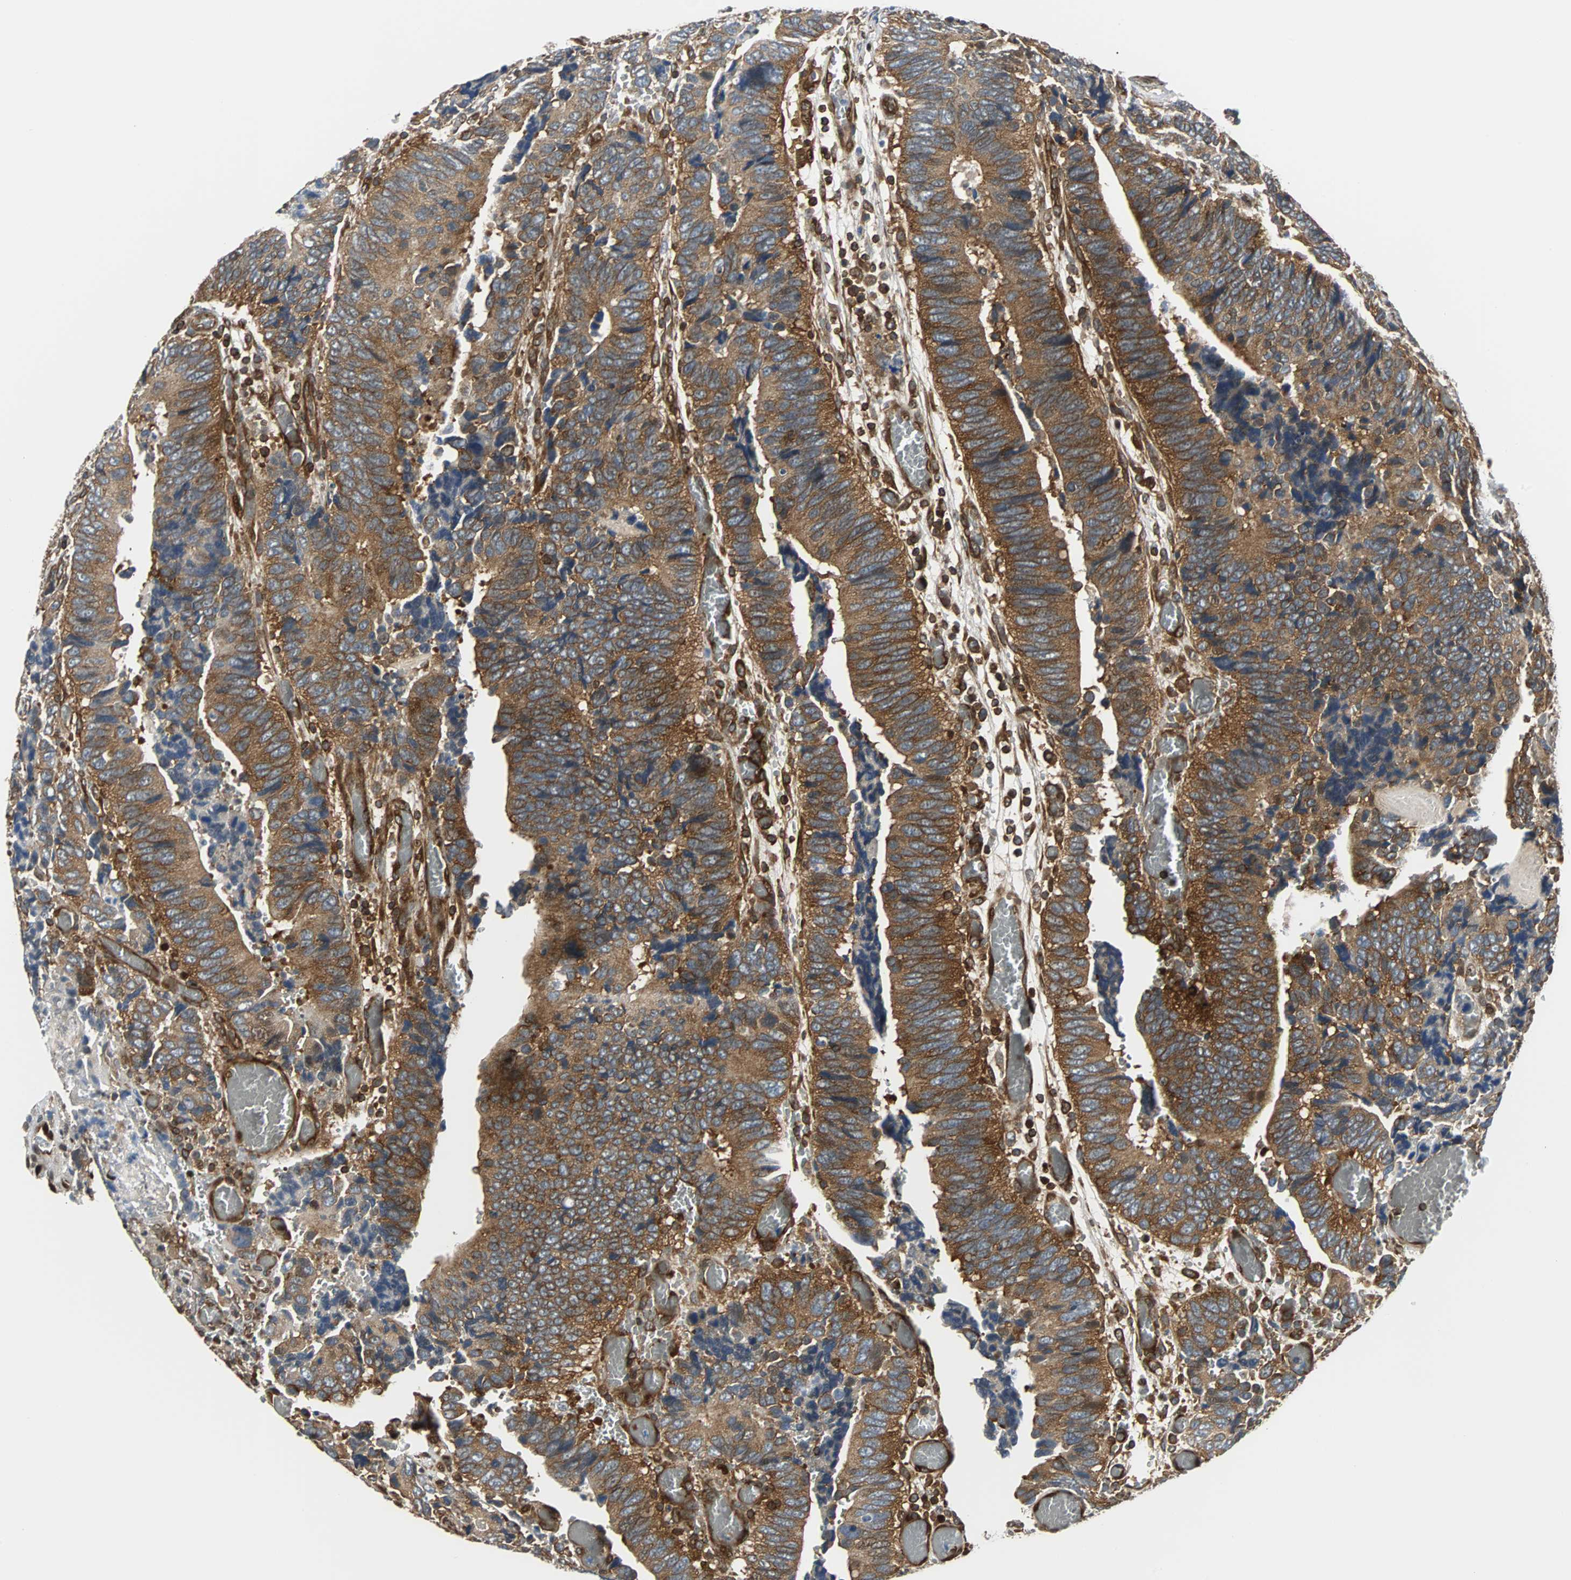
{"staining": {"intensity": "strong", "quantity": ">75%", "location": "cytoplasmic/membranous"}, "tissue": "colorectal cancer", "cell_type": "Tumor cells", "image_type": "cancer", "snomed": [{"axis": "morphology", "description": "Adenocarcinoma, NOS"}, {"axis": "topography", "description": "Colon"}], "caption": "Strong cytoplasmic/membranous expression is identified in approximately >75% of tumor cells in colorectal cancer.", "gene": "RELA", "patient": {"sex": "male", "age": 72}}